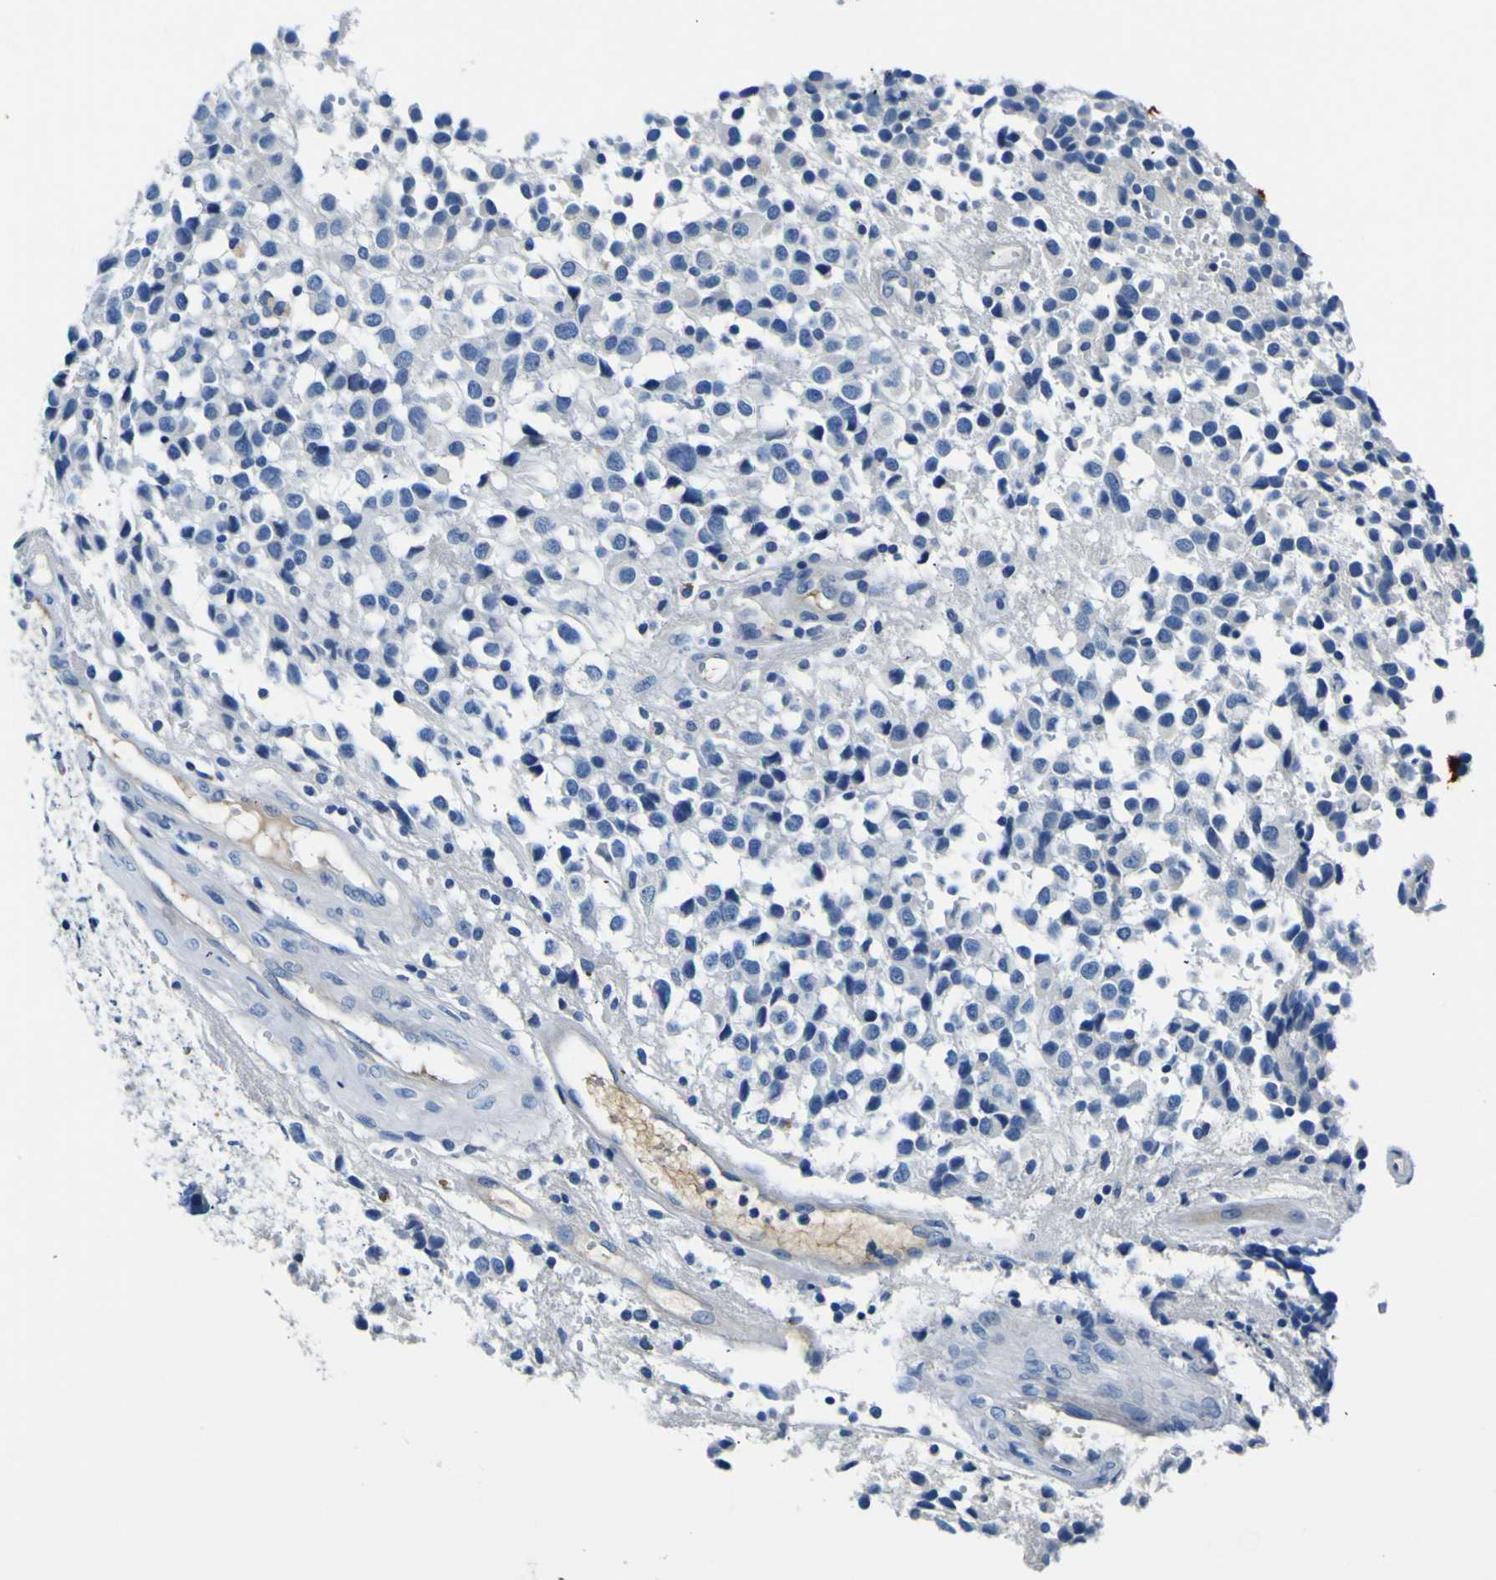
{"staining": {"intensity": "negative", "quantity": "none", "location": "none"}, "tissue": "glioma", "cell_type": "Tumor cells", "image_type": "cancer", "snomed": [{"axis": "morphology", "description": "Glioma, malignant, High grade"}, {"axis": "topography", "description": "Brain"}], "caption": "Tumor cells are negative for protein expression in human high-grade glioma (malignant).", "gene": "ADGRA2", "patient": {"sex": "male", "age": 32}}